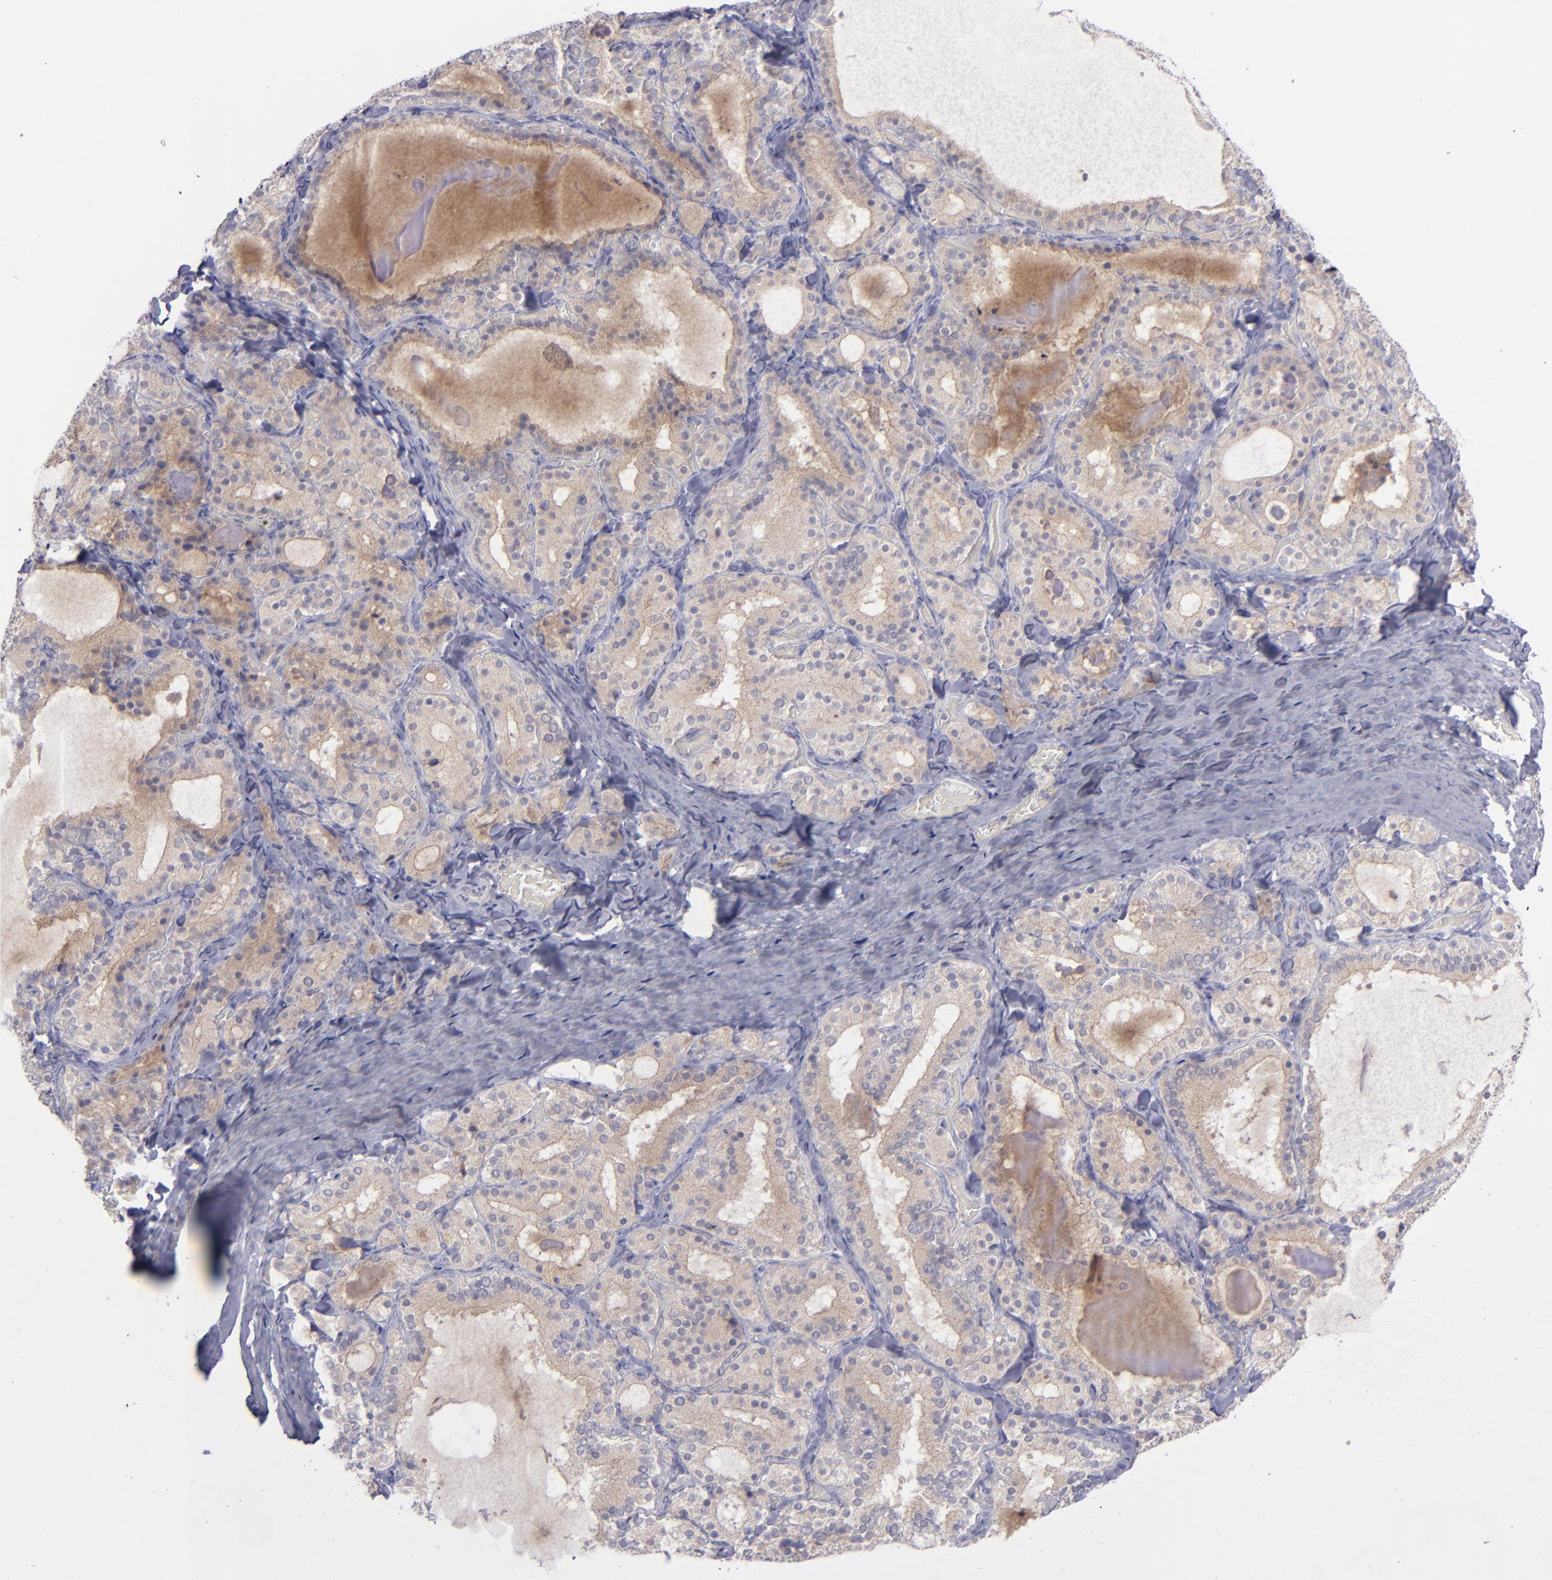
{"staining": {"intensity": "weak", "quantity": "25%-75%", "location": "cytoplasmic/membranous"}, "tissue": "thyroid gland", "cell_type": "Glandular cells", "image_type": "normal", "snomed": [{"axis": "morphology", "description": "Normal tissue, NOS"}, {"axis": "topography", "description": "Thyroid gland"}], "caption": "High-power microscopy captured an immunohistochemistry (IHC) photomicrograph of normal thyroid gland, revealing weak cytoplasmic/membranous positivity in about 25%-75% of glandular cells. (brown staining indicates protein expression, while blue staining denotes nuclei).", "gene": "EVPL", "patient": {"sex": "female", "age": 33}}